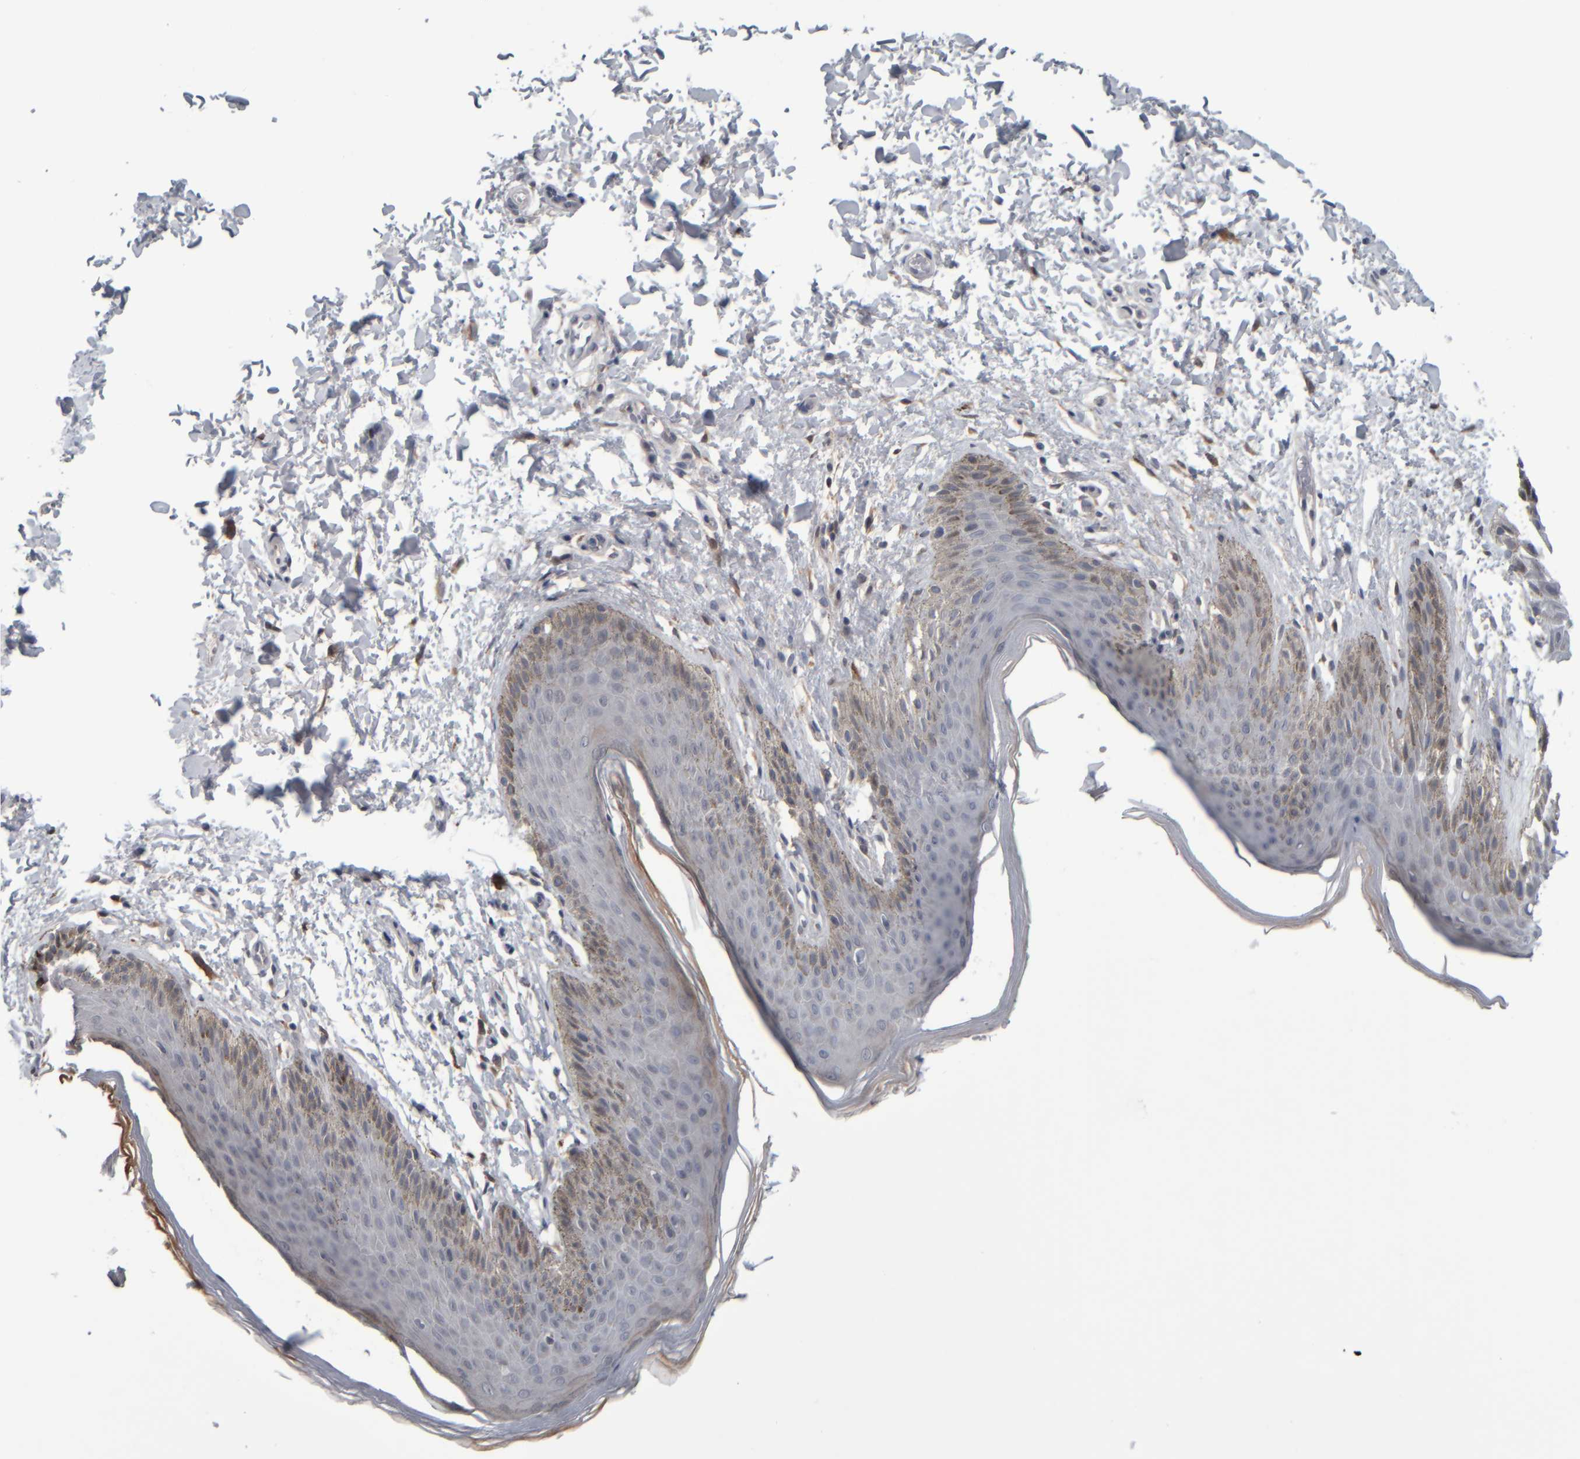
{"staining": {"intensity": "moderate", "quantity": "<25%", "location": "cytoplasmic/membranous"}, "tissue": "skin", "cell_type": "Epidermal cells", "image_type": "normal", "snomed": [{"axis": "morphology", "description": "Normal tissue, NOS"}, {"axis": "topography", "description": "Anal"}, {"axis": "topography", "description": "Peripheral nerve tissue"}], "caption": "The micrograph demonstrates staining of normal skin, revealing moderate cytoplasmic/membranous protein expression (brown color) within epidermal cells. (Stains: DAB (3,3'-diaminobenzidine) in brown, nuclei in blue, Microscopy: brightfield microscopy at high magnification).", "gene": "COL14A1", "patient": {"sex": "male", "age": 44}}